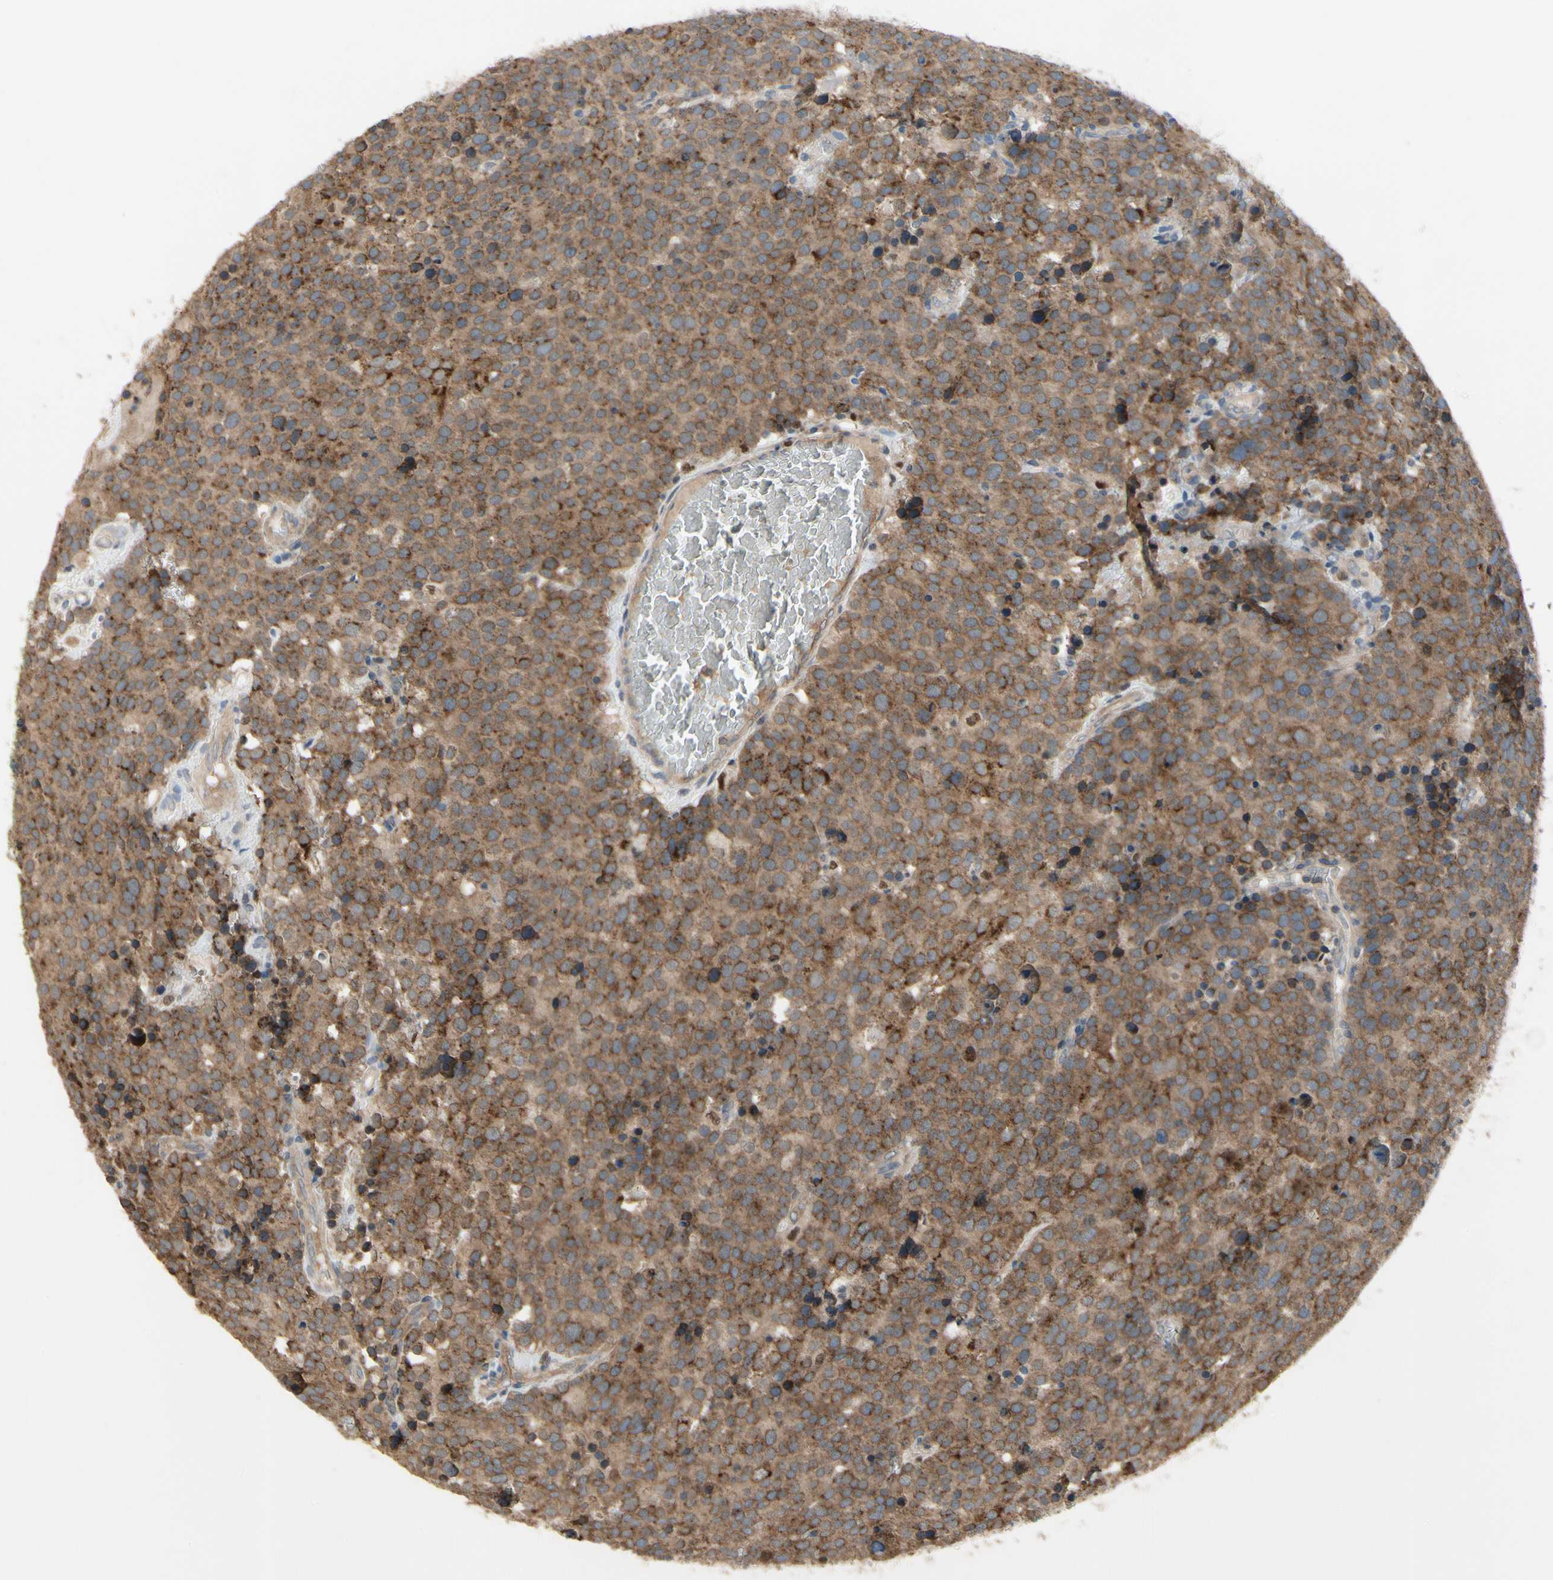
{"staining": {"intensity": "strong", "quantity": ">75%", "location": "cytoplasmic/membranous"}, "tissue": "testis cancer", "cell_type": "Tumor cells", "image_type": "cancer", "snomed": [{"axis": "morphology", "description": "Seminoma, NOS"}, {"axis": "topography", "description": "Testis"}], "caption": "IHC micrograph of human testis cancer (seminoma) stained for a protein (brown), which displays high levels of strong cytoplasmic/membranous positivity in about >75% of tumor cells.", "gene": "CGREF1", "patient": {"sex": "male", "age": 71}}